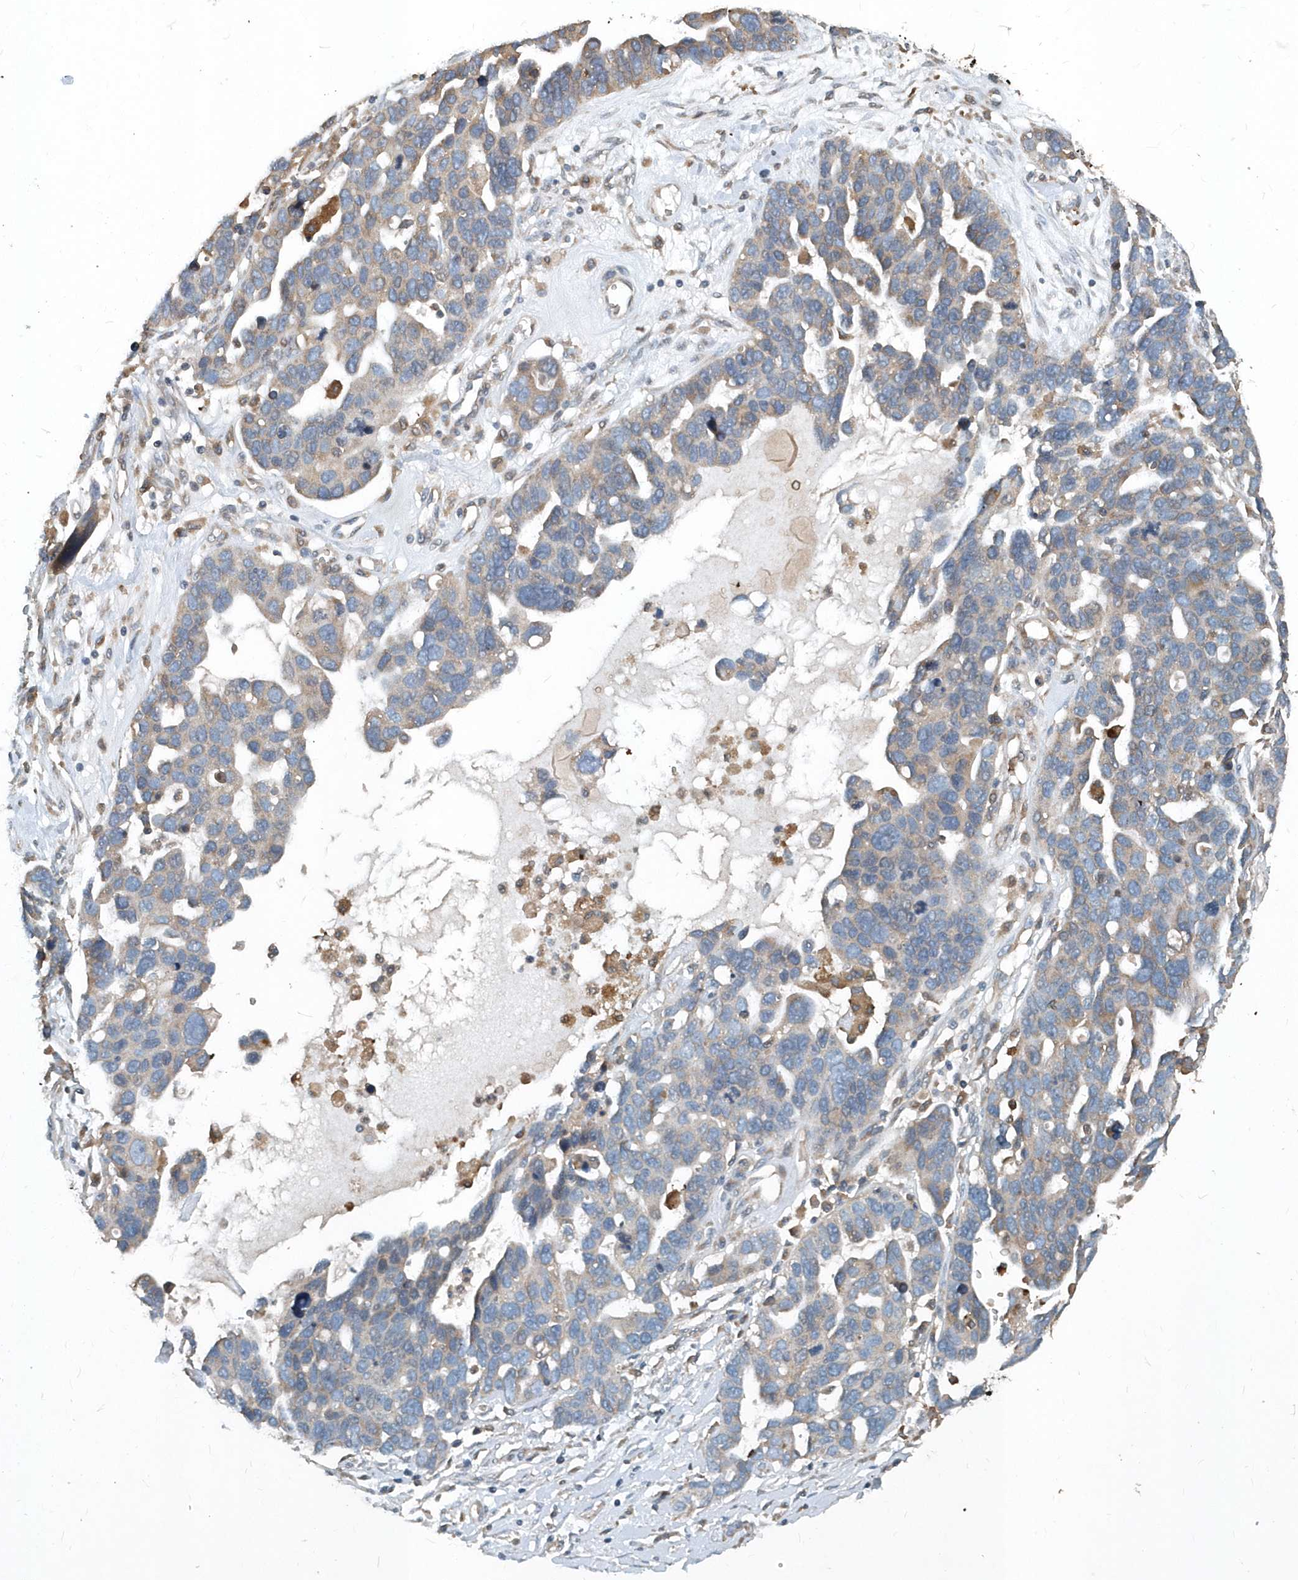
{"staining": {"intensity": "weak", "quantity": "25%-75%", "location": "cytoplasmic/membranous"}, "tissue": "ovarian cancer", "cell_type": "Tumor cells", "image_type": "cancer", "snomed": [{"axis": "morphology", "description": "Cystadenocarcinoma, serous, NOS"}, {"axis": "topography", "description": "Ovary"}], "caption": "Immunohistochemical staining of human ovarian cancer reveals weak cytoplasmic/membranous protein positivity in approximately 25%-75% of tumor cells.", "gene": "SCFD2", "patient": {"sex": "female", "age": 54}}